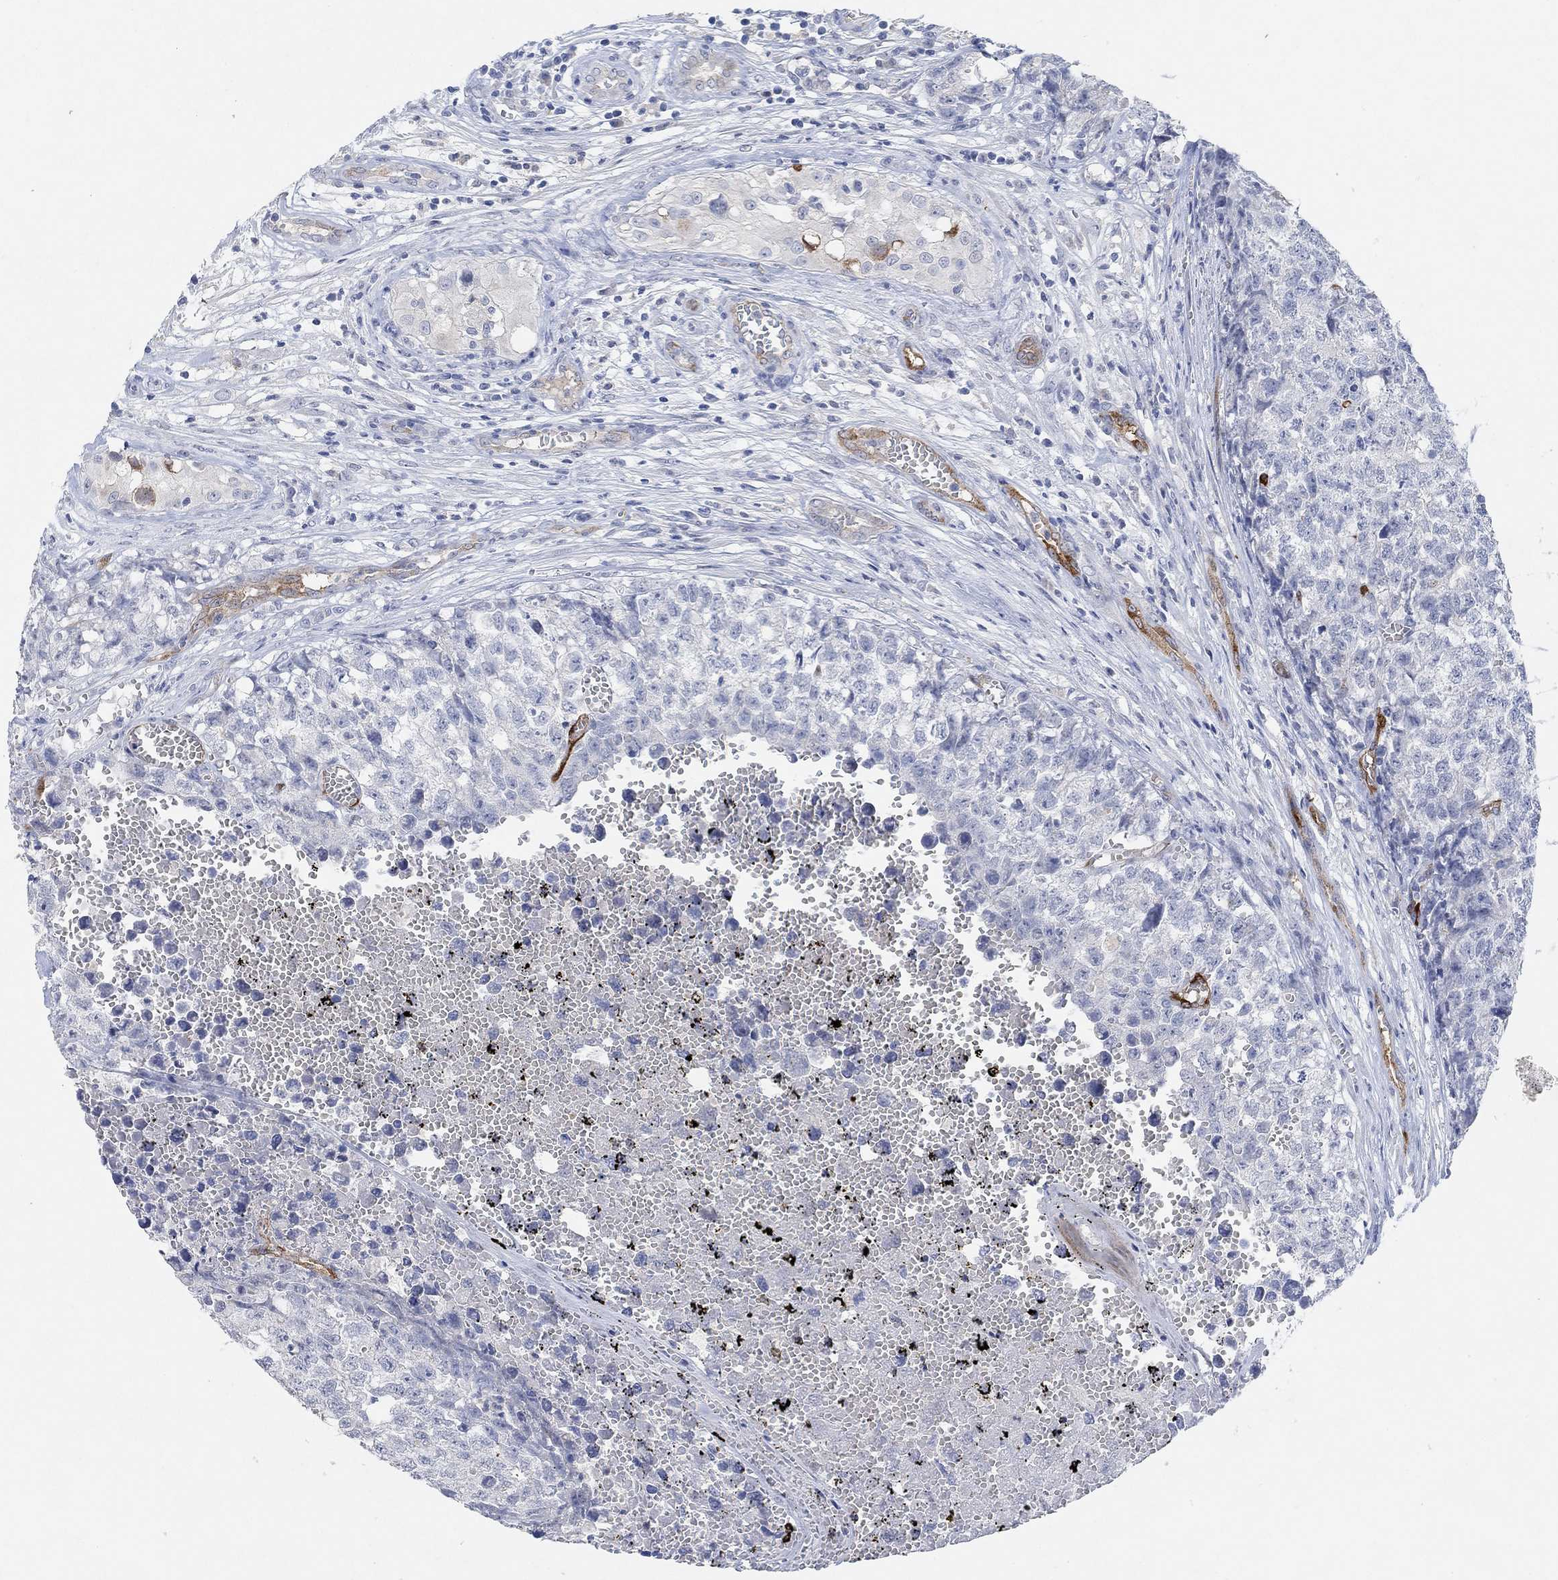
{"staining": {"intensity": "negative", "quantity": "none", "location": "none"}, "tissue": "testis cancer", "cell_type": "Tumor cells", "image_type": "cancer", "snomed": [{"axis": "morphology", "description": "Seminoma, NOS"}, {"axis": "morphology", "description": "Carcinoma, Embryonal, NOS"}, {"axis": "topography", "description": "Testis"}], "caption": "Immunohistochemical staining of human testis cancer (embryonal carcinoma) demonstrates no significant staining in tumor cells. (DAB IHC visualized using brightfield microscopy, high magnification).", "gene": "VAT1L", "patient": {"sex": "male", "age": 22}}